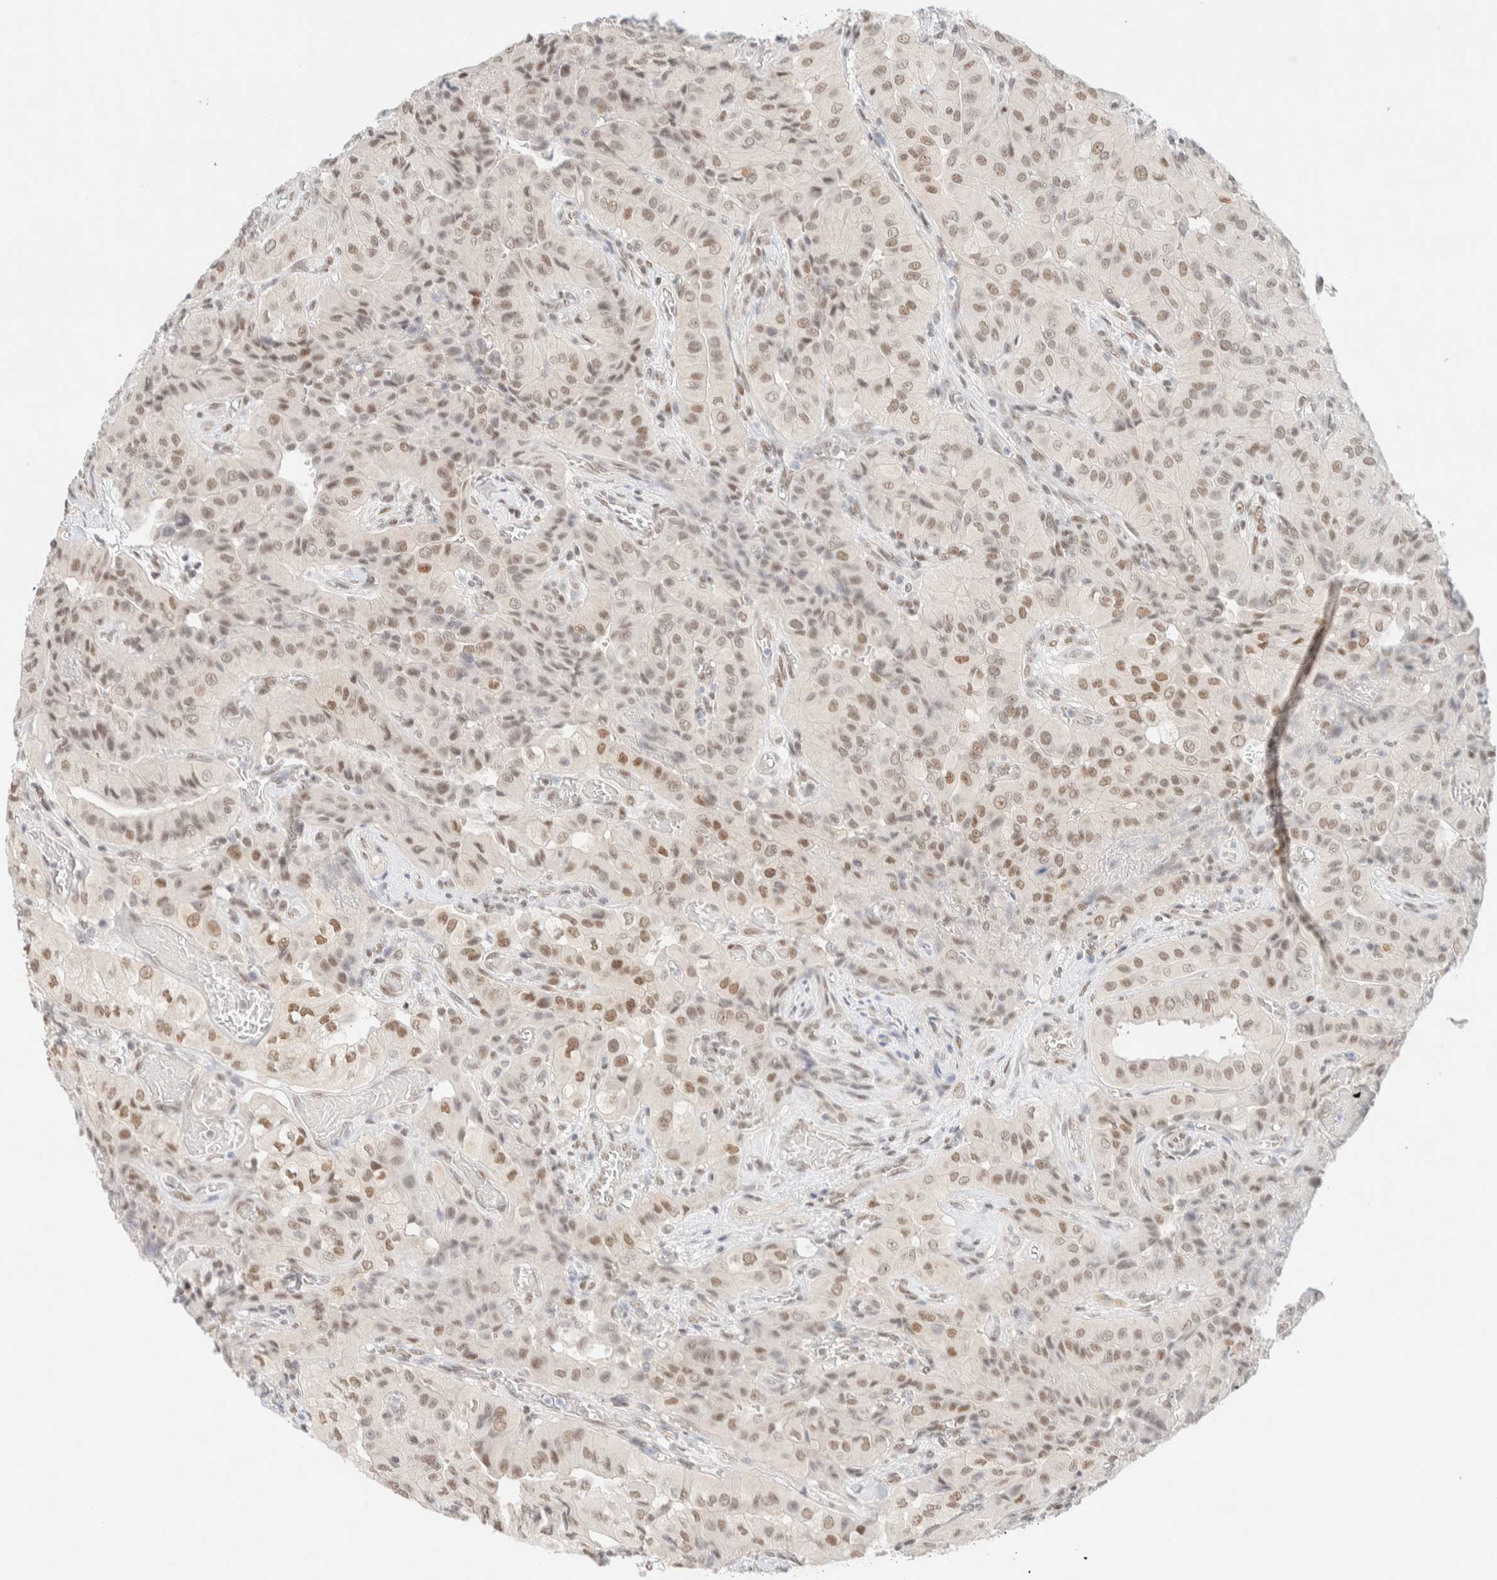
{"staining": {"intensity": "moderate", "quantity": "<25%", "location": "nuclear"}, "tissue": "thyroid cancer", "cell_type": "Tumor cells", "image_type": "cancer", "snomed": [{"axis": "morphology", "description": "Papillary adenocarcinoma, NOS"}, {"axis": "topography", "description": "Thyroid gland"}], "caption": "High-power microscopy captured an immunohistochemistry (IHC) image of thyroid cancer (papillary adenocarcinoma), revealing moderate nuclear positivity in approximately <25% of tumor cells.", "gene": "PYGO2", "patient": {"sex": "female", "age": 59}}